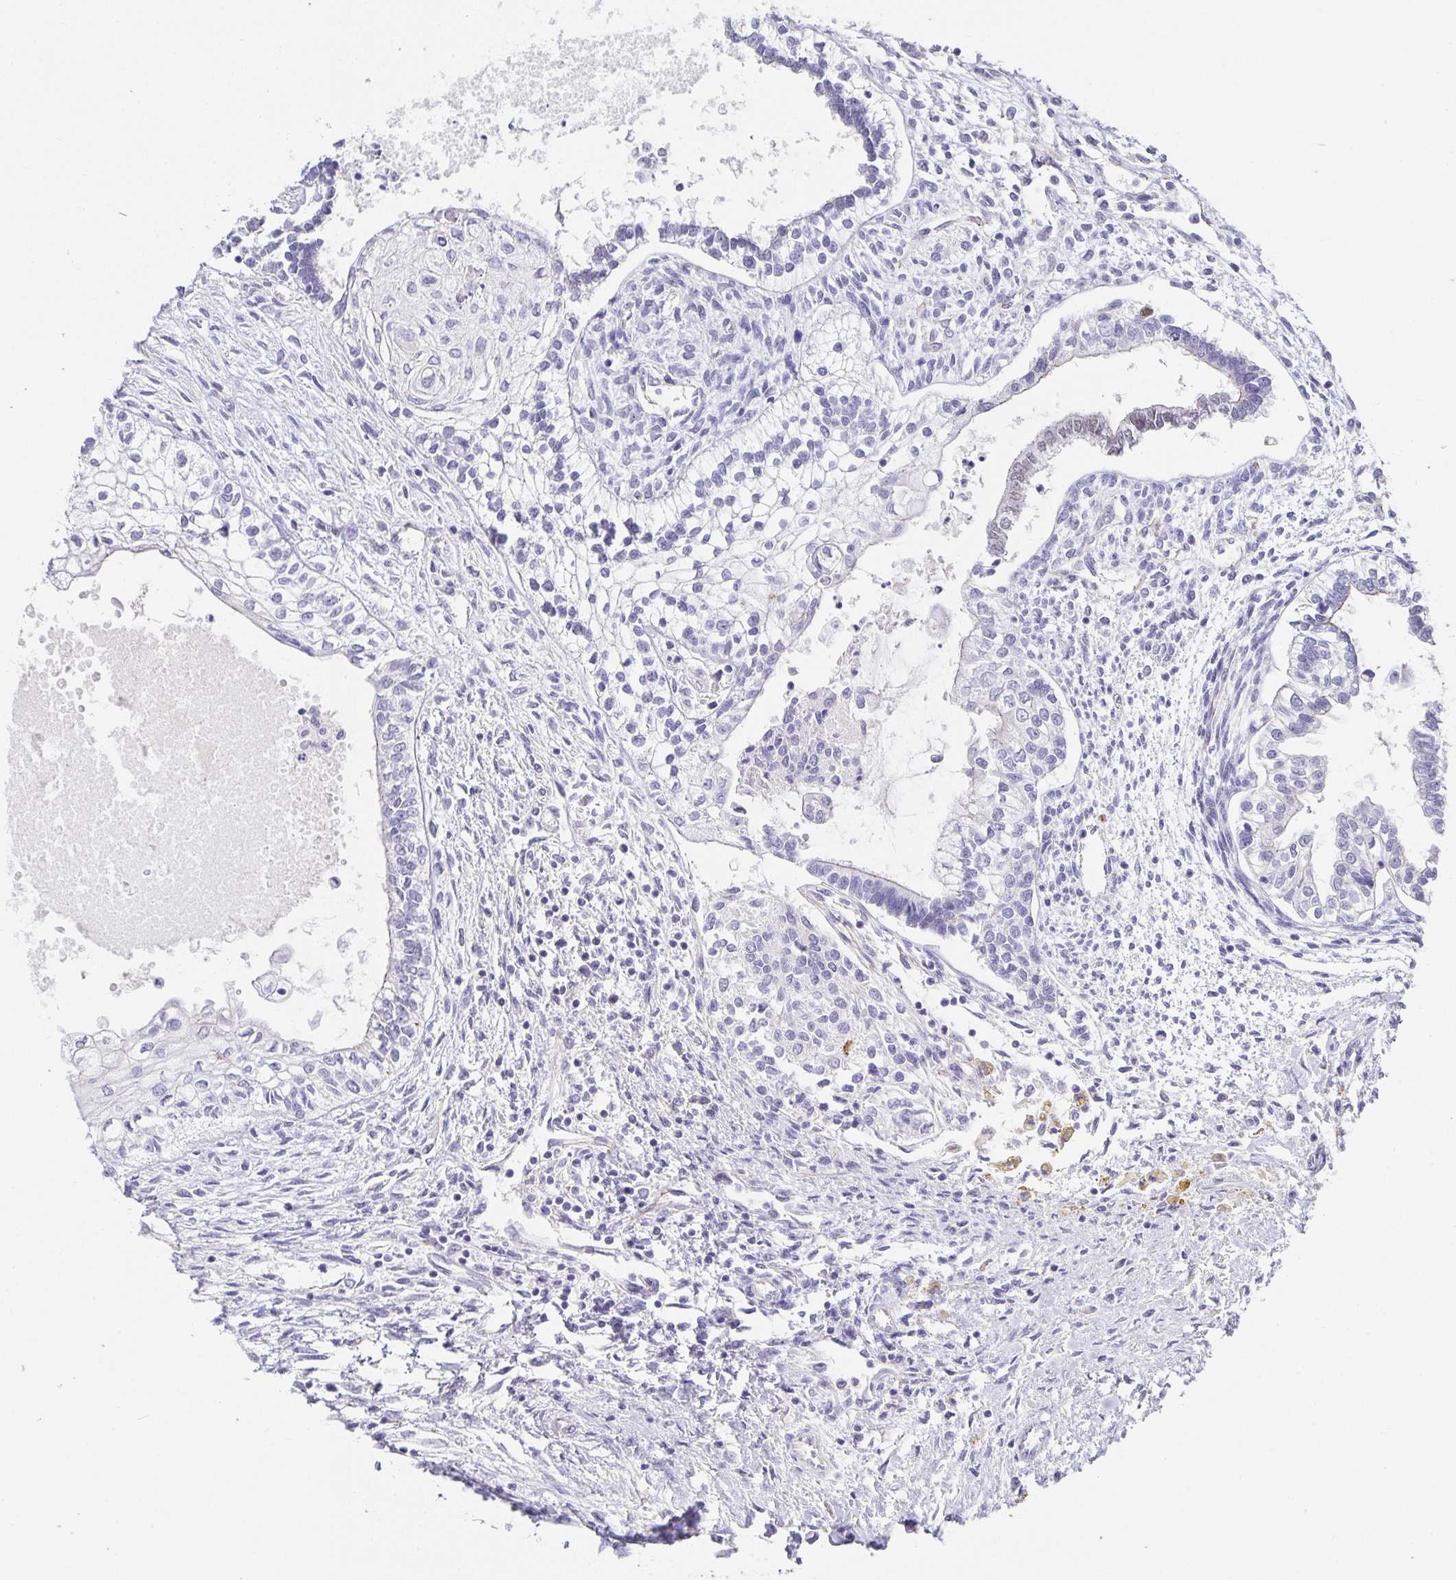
{"staining": {"intensity": "negative", "quantity": "none", "location": "none"}, "tissue": "testis cancer", "cell_type": "Tumor cells", "image_type": "cancer", "snomed": [{"axis": "morphology", "description": "Carcinoma, Embryonal, NOS"}, {"axis": "topography", "description": "Testis"}], "caption": "Immunohistochemistry (IHC) of testis cancer (embryonal carcinoma) reveals no staining in tumor cells.", "gene": "PDX1", "patient": {"sex": "male", "age": 37}}